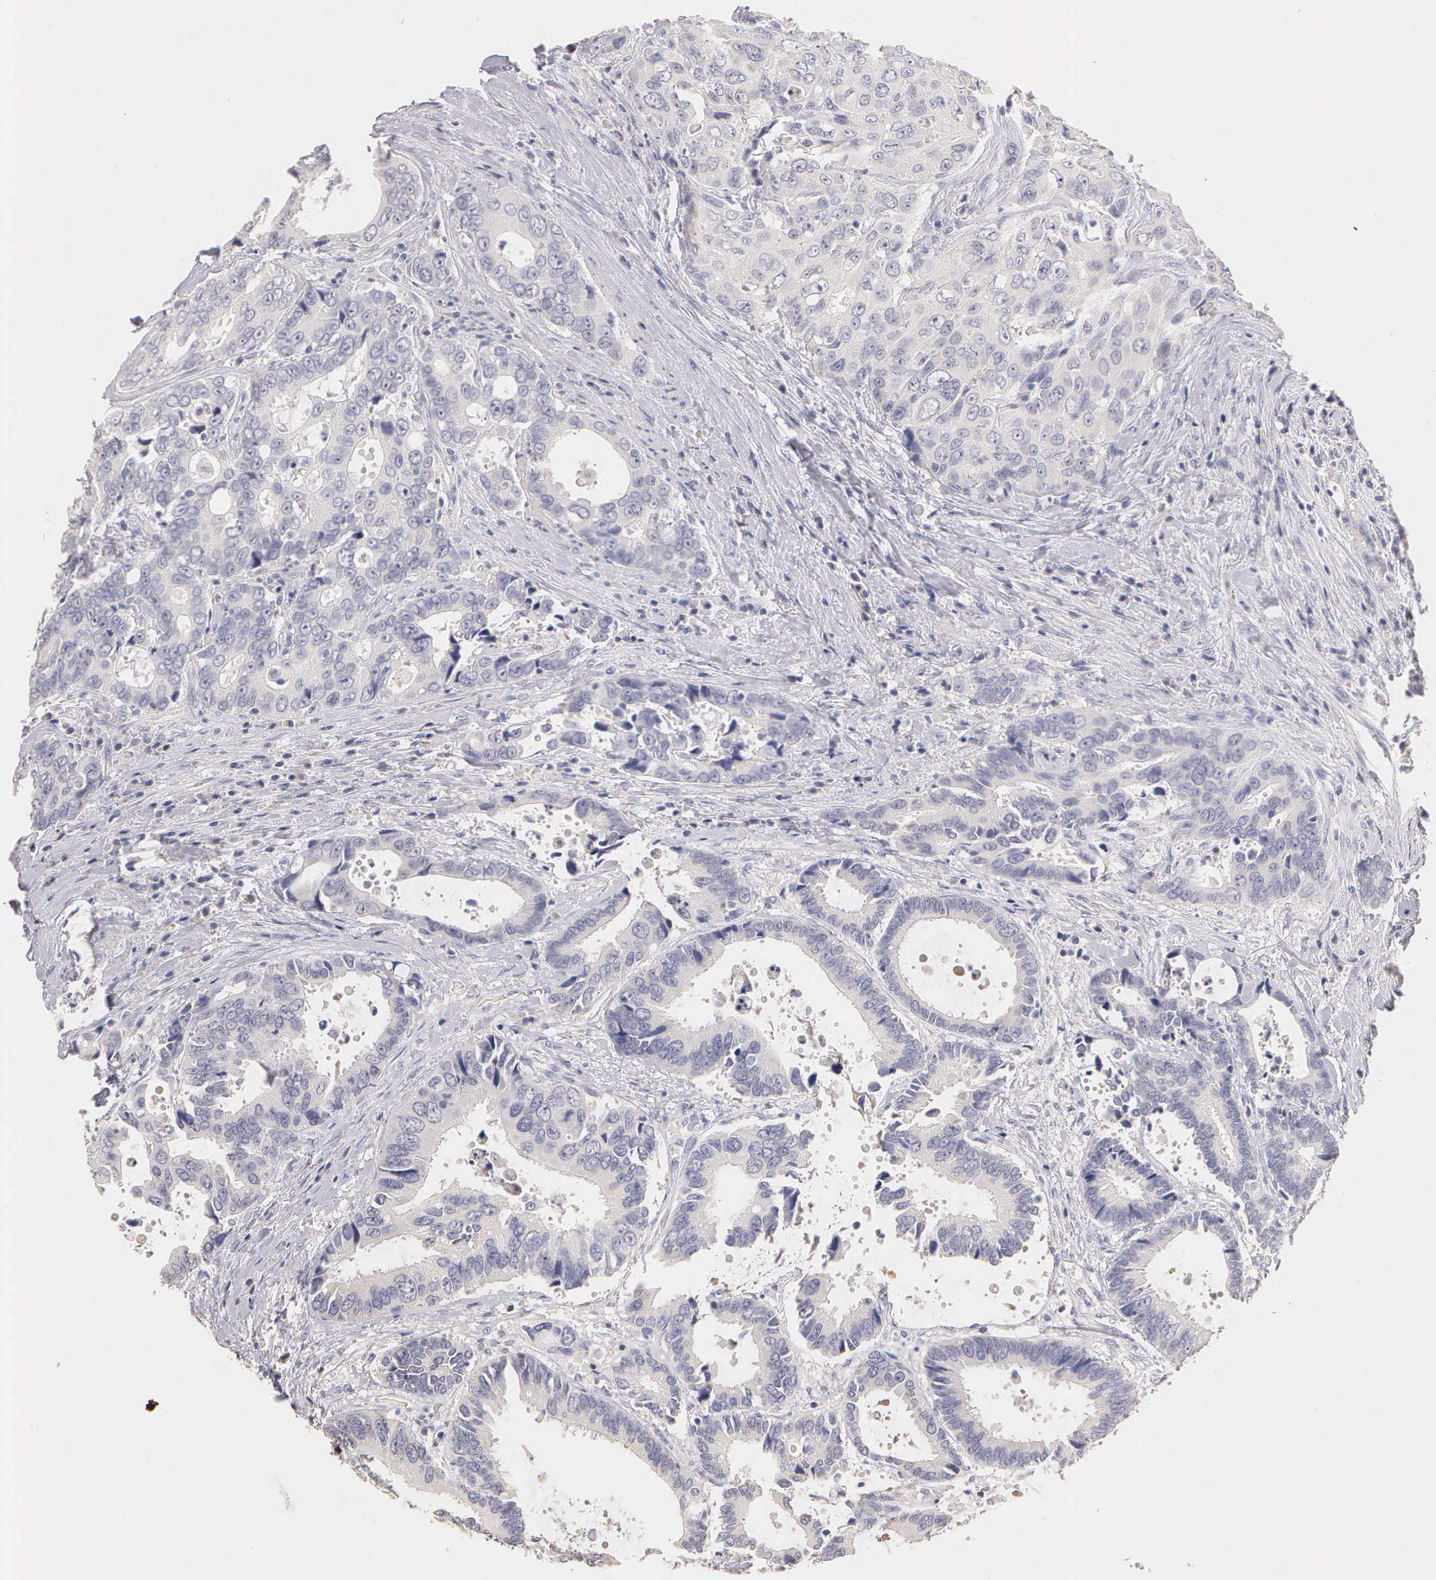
{"staining": {"intensity": "negative", "quantity": "none", "location": "none"}, "tissue": "colorectal cancer", "cell_type": "Tumor cells", "image_type": "cancer", "snomed": [{"axis": "morphology", "description": "Adenocarcinoma, NOS"}, {"axis": "topography", "description": "Rectum"}], "caption": "The immunohistochemistry (IHC) micrograph has no significant staining in tumor cells of adenocarcinoma (colorectal) tissue.", "gene": "ESR1", "patient": {"sex": "female", "age": 67}}